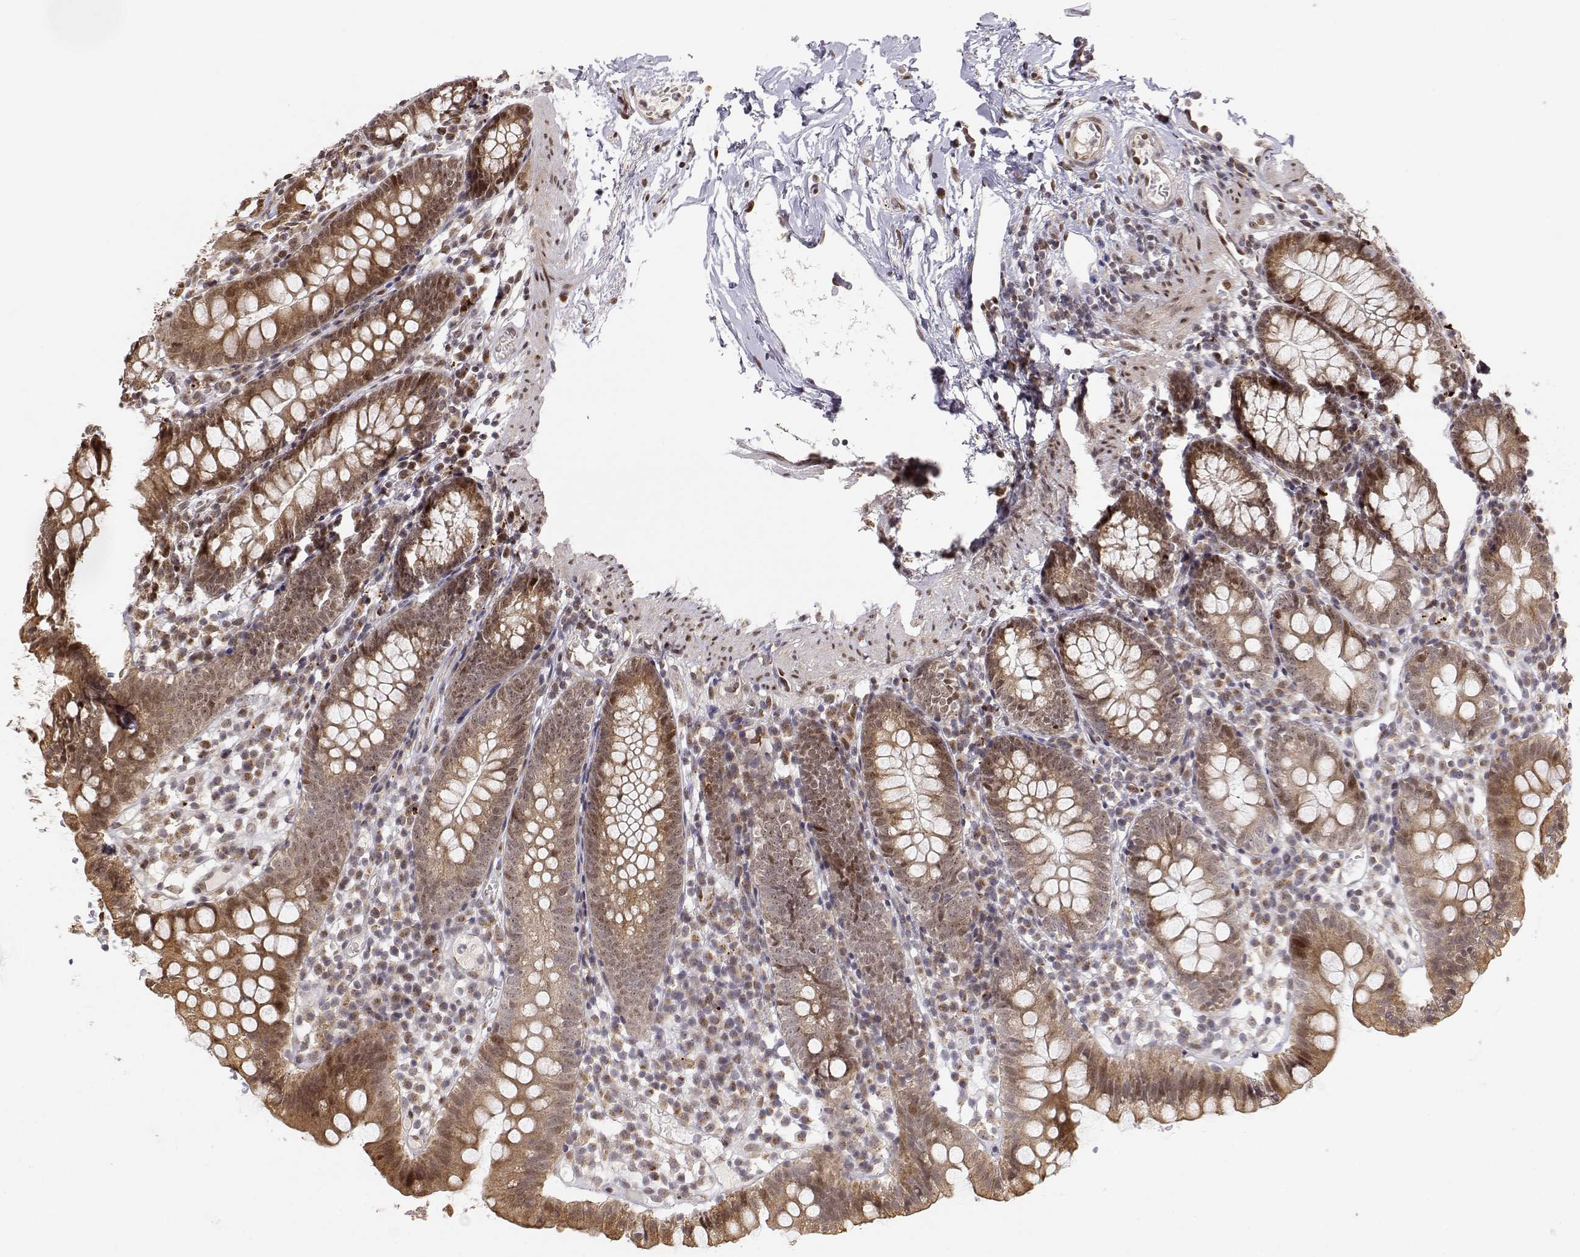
{"staining": {"intensity": "strong", "quantity": ">75%", "location": "cytoplasmic/membranous"}, "tissue": "small intestine", "cell_type": "Glandular cells", "image_type": "normal", "snomed": [{"axis": "morphology", "description": "Normal tissue, NOS"}, {"axis": "topography", "description": "Small intestine"}], "caption": "Small intestine stained for a protein reveals strong cytoplasmic/membranous positivity in glandular cells. Using DAB (3,3'-diaminobenzidine) (brown) and hematoxylin (blue) stains, captured at high magnification using brightfield microscopy.", "gene": "BRCA1", "patient": {"sex": "female", "age": 90}}